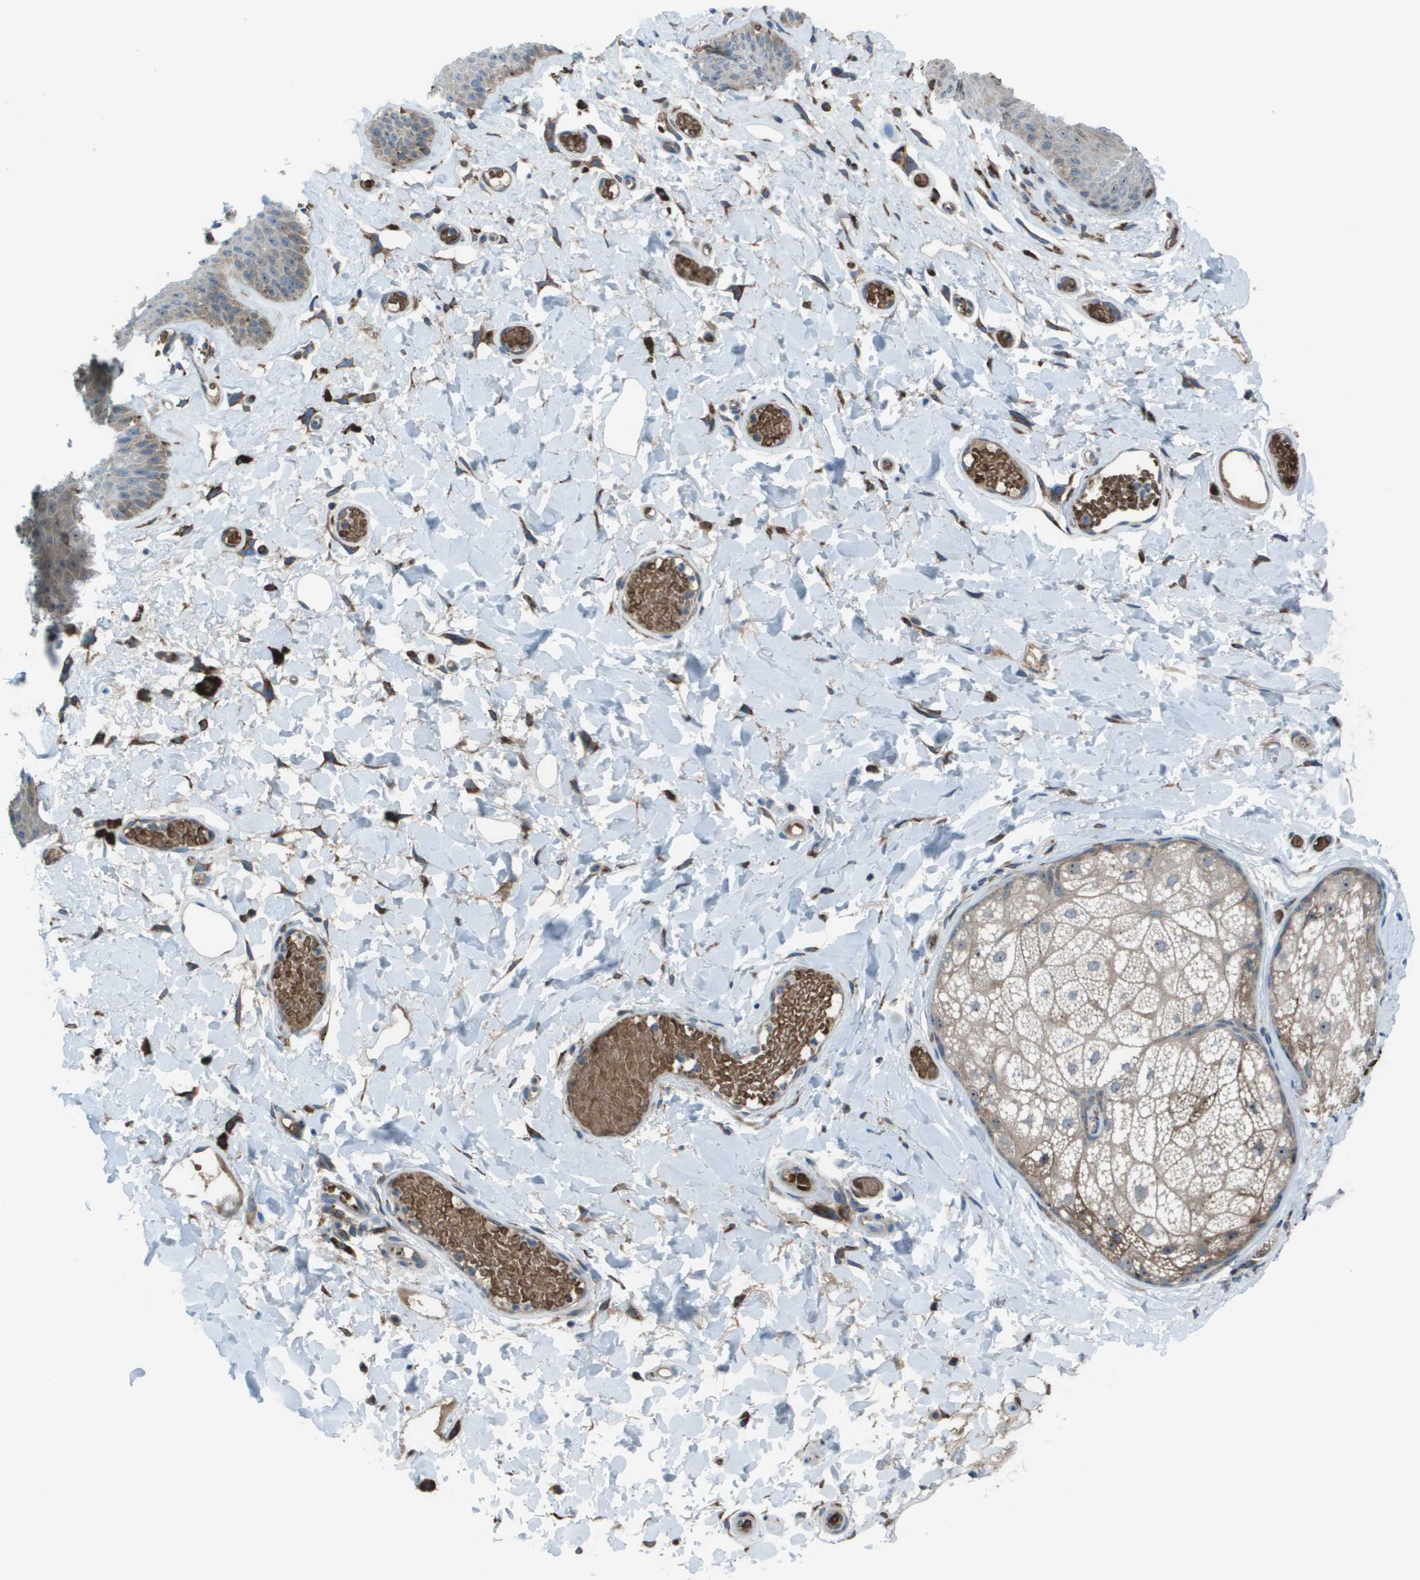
{"staining": {"intensity": "moderate", "quantity": "<25%", "location": "cytoplasmic/membranous"}, "tissue": "skin", "cell_type": "Epidermal cells", "image_type": "normal", "snomed": [{"axis": "morphology", "description": "Normal tissue, NOS"}, {"axis": "topography", "description": "Vulva"}], "caption": "Immunohistochemistry staining of benign skin, which displays low levels of moderate cytoplasmic/membranous positivity in about <25% of epidermal cells indicating moderate cytoplasmic/membranous protein staining. The staining was performed using DAB (brown) for protein detection and nuclei were counterstained in hematoxylin (blue).", "gene": "UTS2", "patient": {"sex": "female", "age": 73}}